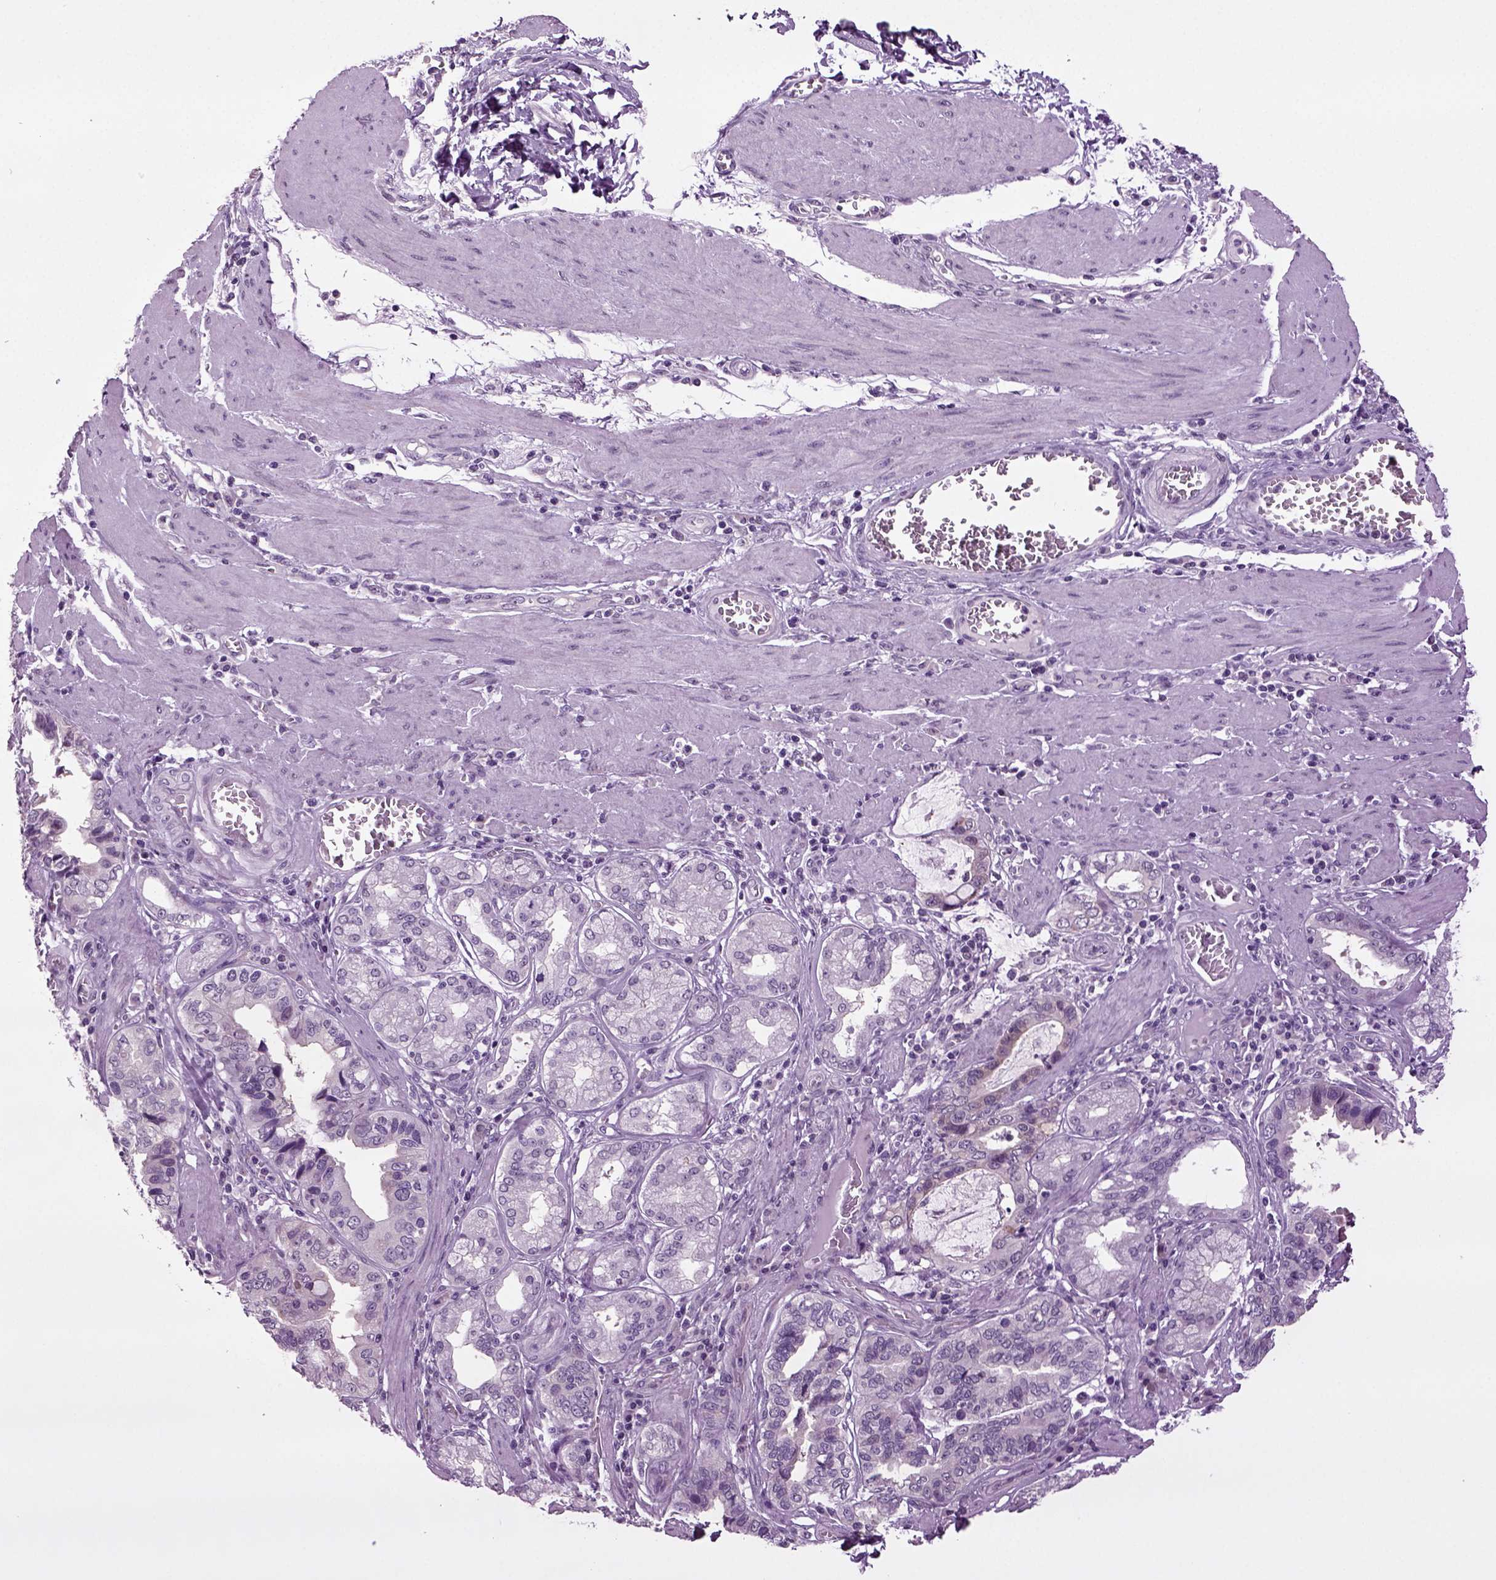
{"staining": {"intensity": "negative", "quantity": "none", "location": "none"}, "tissue": "stomach cancer", "cell_type": "Tumor cells", "image_type": "cancer", "snomed": [{"axis": "morphology", "description": "Adenocarcinoma, NOS"}, {"axis": "topography", "description": "Stomach, lower"}], "caption": "Immunohistochemistry photomicrograph of stomach cancer (adenocarcinoma) stained for a protein (brown), which demonstrates no expression in tumor cells.", "gene": "PLCH2", "patient": {"sex": "female", "age": 76}}